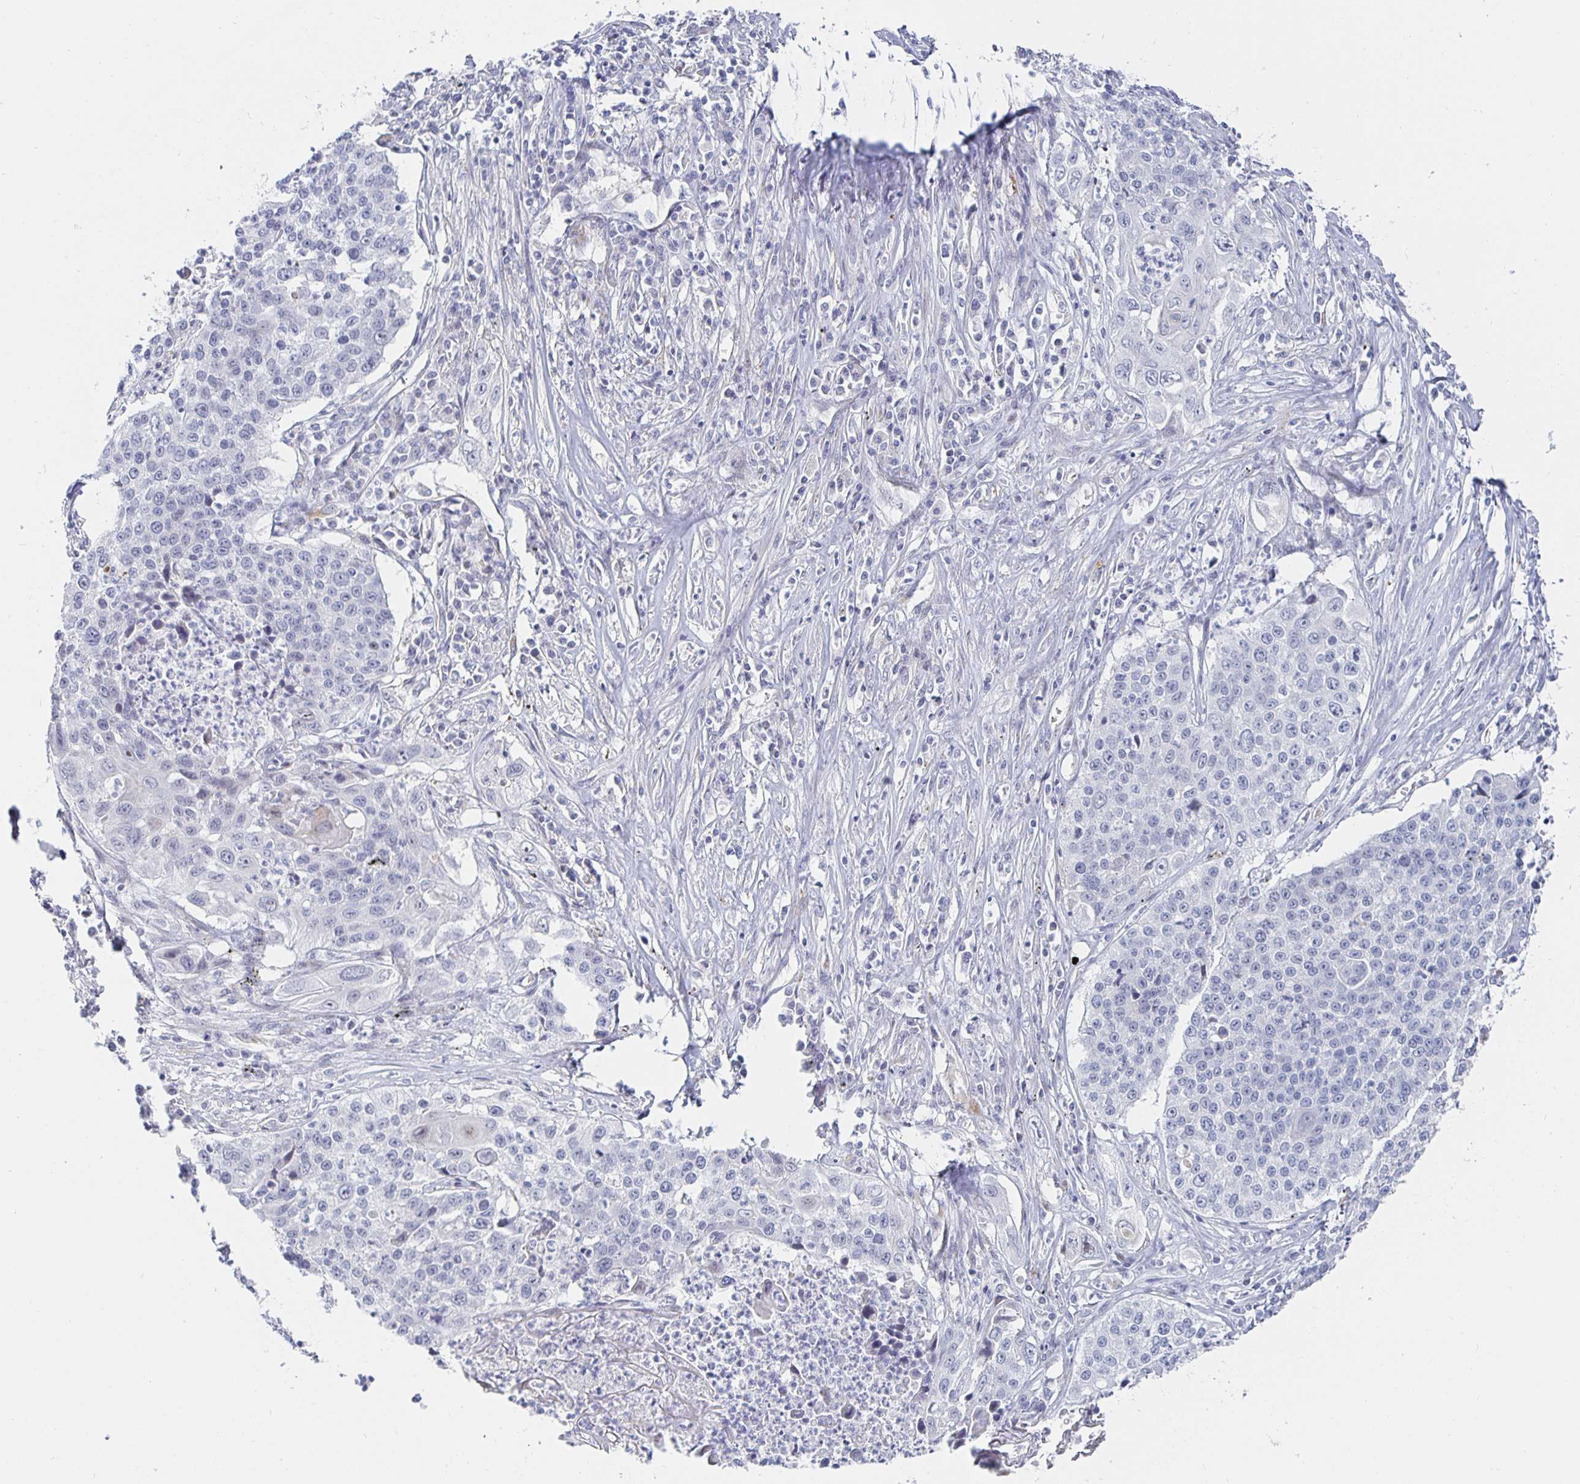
{"staining": {"intensity": "negative", "quantity": "none", "location": "none"}, "tissue": "lung cancer", "cell_type": "Tumor cells", "image_type": "cancer", "snomed": [{"axis": "morphology", "description": "Squamous cell carcinoma, NOS"}, {"axis": "morphology", "description": "Squamous cell carcinoma, metastatic, NOS"}, {"axis": "topography", "description": "Lung"}, {"axis": "topography", "description": "Pleura, NOS"}], "caption": "Immunohistochemical staining of human lung squamous cell carcinoma demonstrates no significant positivity in tumor cells.", "gene": "S100G", "patient": {"sex": "male", "age": 72}}